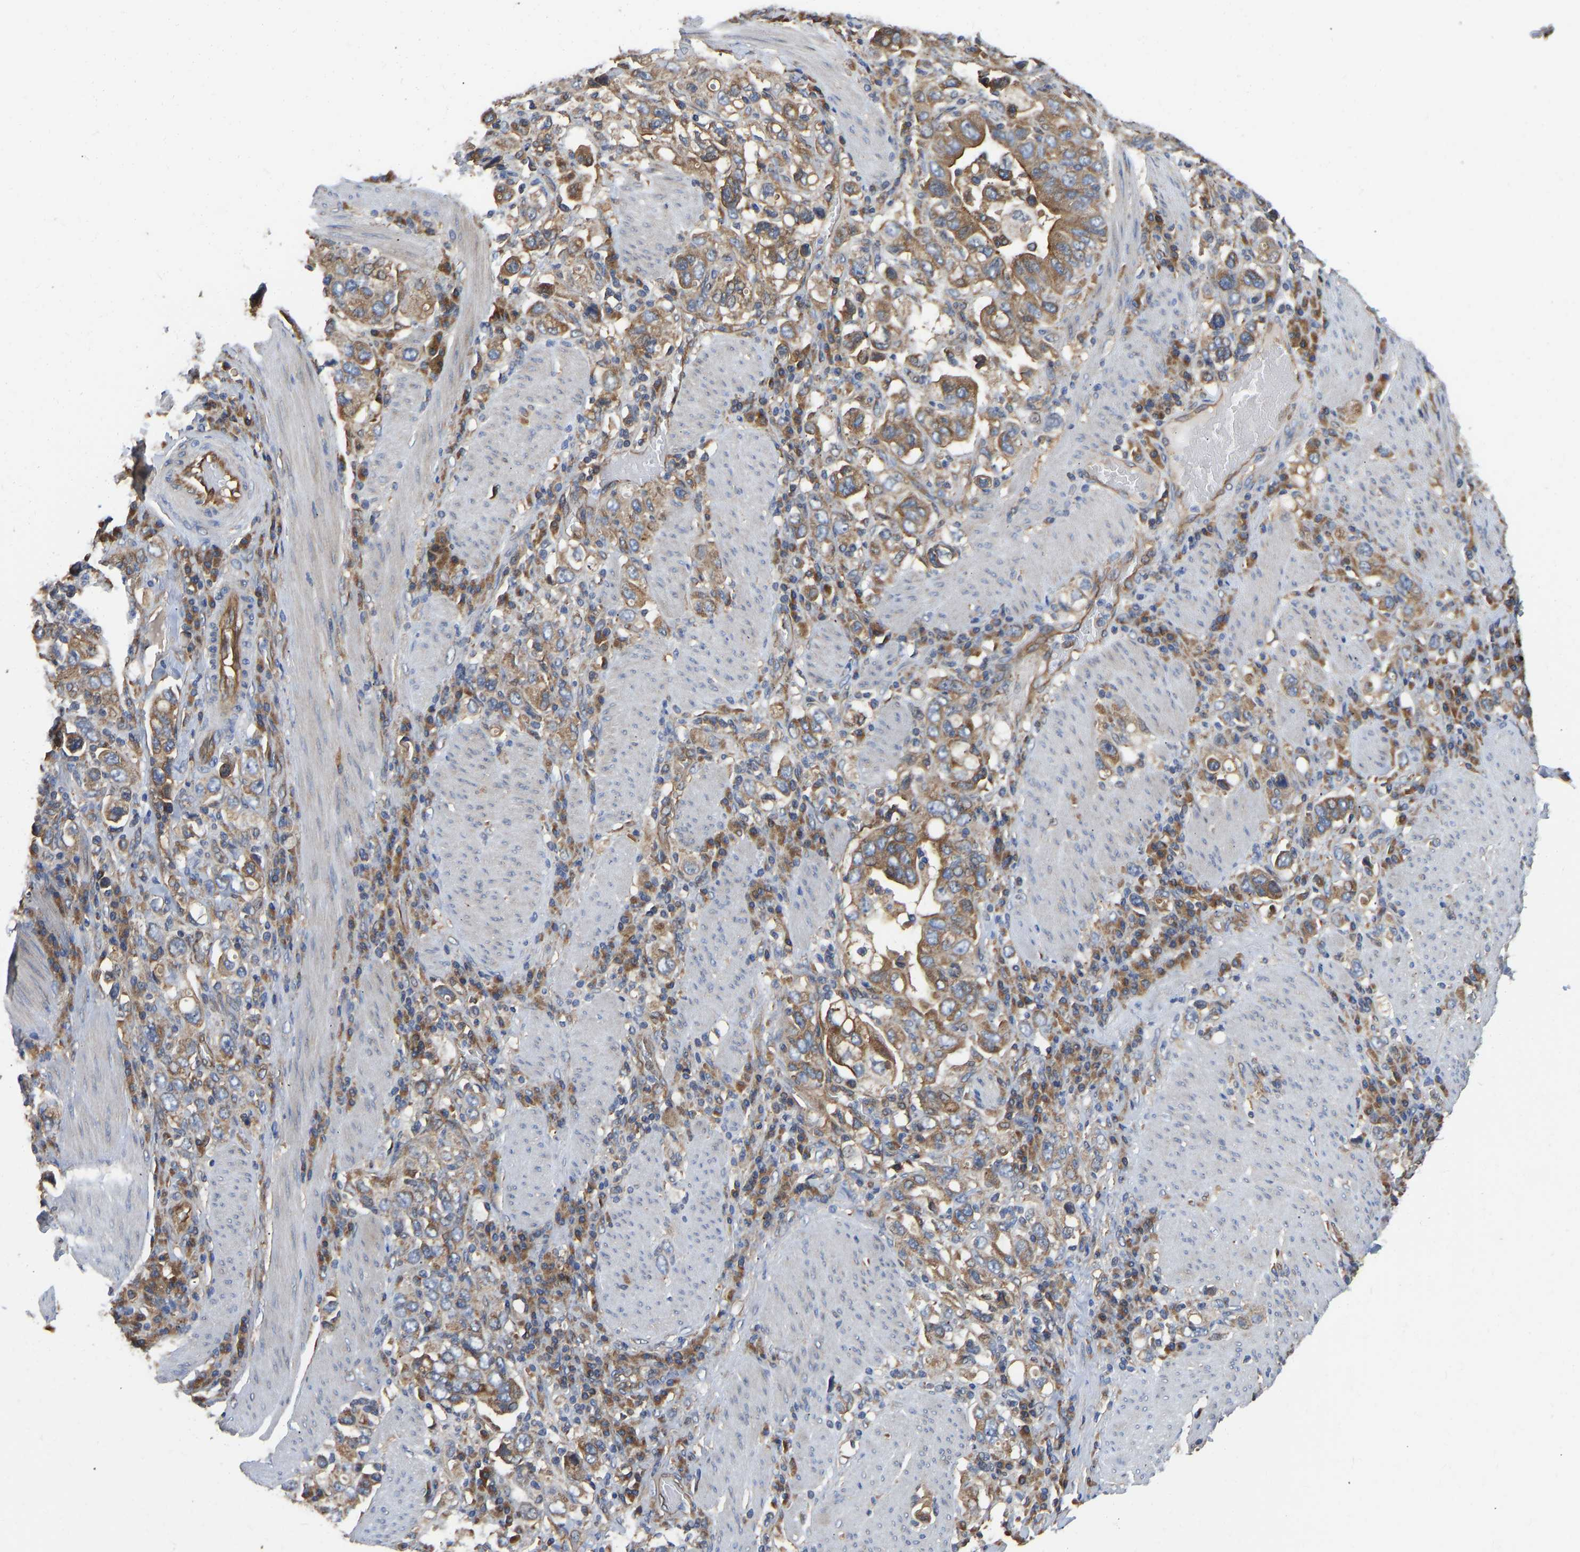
{"staining": {"intensity": "moderate", "quantity": ">75%", "location": "cytoplasmic/membranous"}, "tissue": "stomach cancer", "cell_type": "Tumor cells", "image_type": "cancer", "snomed": [{"axis": "morphology", "description": "Adenocarcinoma, NOS"}, {"axis": "topography", "description": "Stomach, upper"}], "caption": "Approximately >75% of tumor cells in human adenocarcinoma (stomach) show moderate cytoplasmic/membranous protein positivity as visualized by brown immunohistochemical staining.", "gene": "FLNB", "patient": {"sex": "male", "age": 62}}